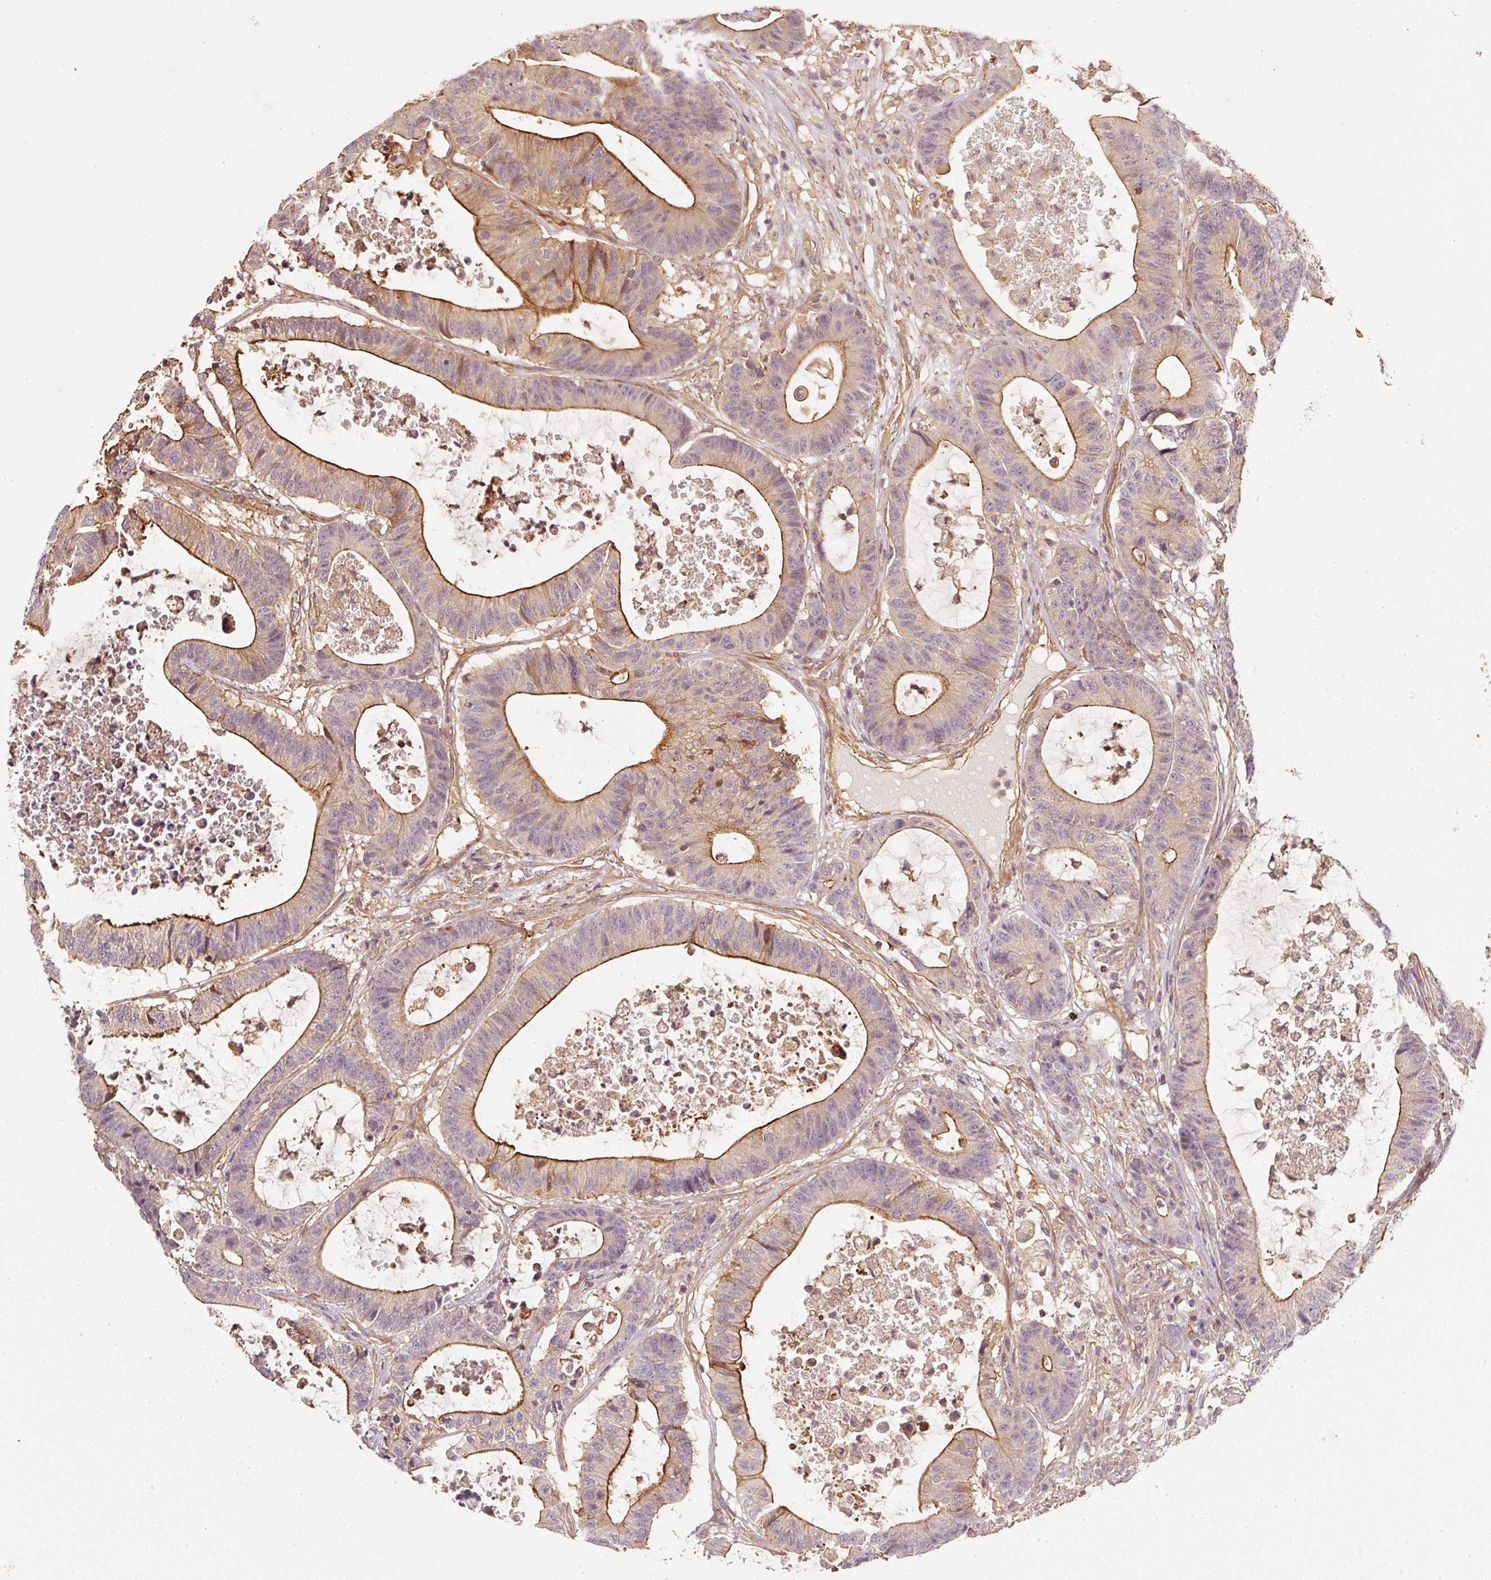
{"staining": {"intensity": "moderate", "quantity": ">75%", "location": "cytoplasmic/membranous"}, "tissue": "colorectal cancer", "cell_type": "Tumor cells", "image_type": "cancer", "snomed": [{"axis": "morphology", "description": "Adenocarcinoma, NOS"}, {"axis": "topography", "description": "Colon"}], "caption": "Immunohistochemical staining of colorectal cancer displays medium levels of moderate cytoplasmic/membranous protein staining in about >75% of tumor cells.", "gene": "CEP95", "patient": {"sex": "female", "age": 84}}